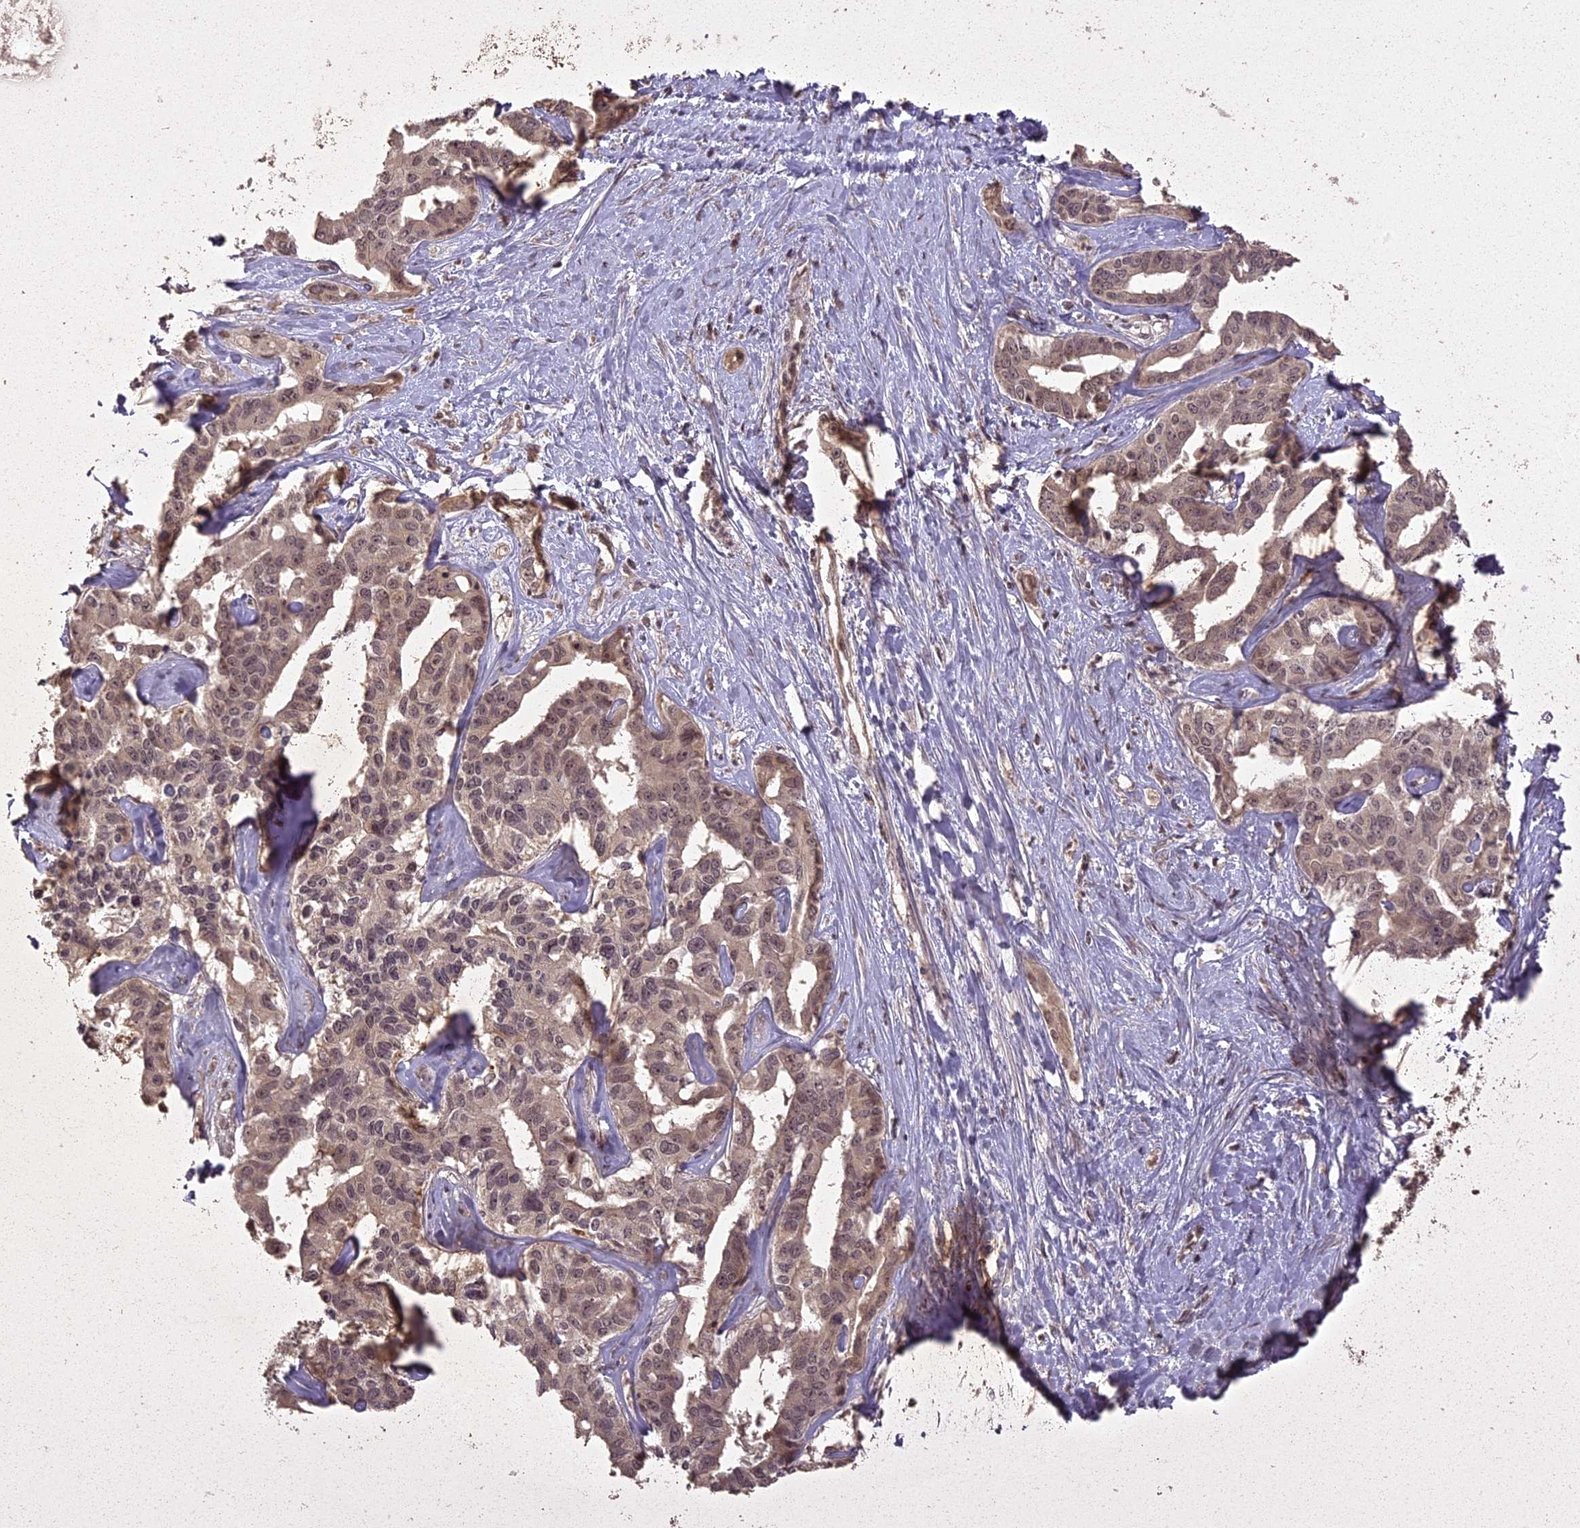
{"staining": {"intensity": "moderate", "quantity": ">75%", "location": "cytoplasmic/membranous,nuclear"}, "tissue": "liver cancer", "cell_type": "Tumor cells", "image_type": "cancer", "snomed": [{"axis": "morphology", "description": "Cholangiocarcinoma"}, {"axis": "topography", "description": "Liver"}], "caption": "Liver cholangiocarcinoma was stained to show a protein in brown. There is medium levels of moderate cytoplasmic/membranous and nuclear staining in approximately >75% of tumor cells.", "gene": "LIN37", "patient": {"sex": "male", "age": 59}}